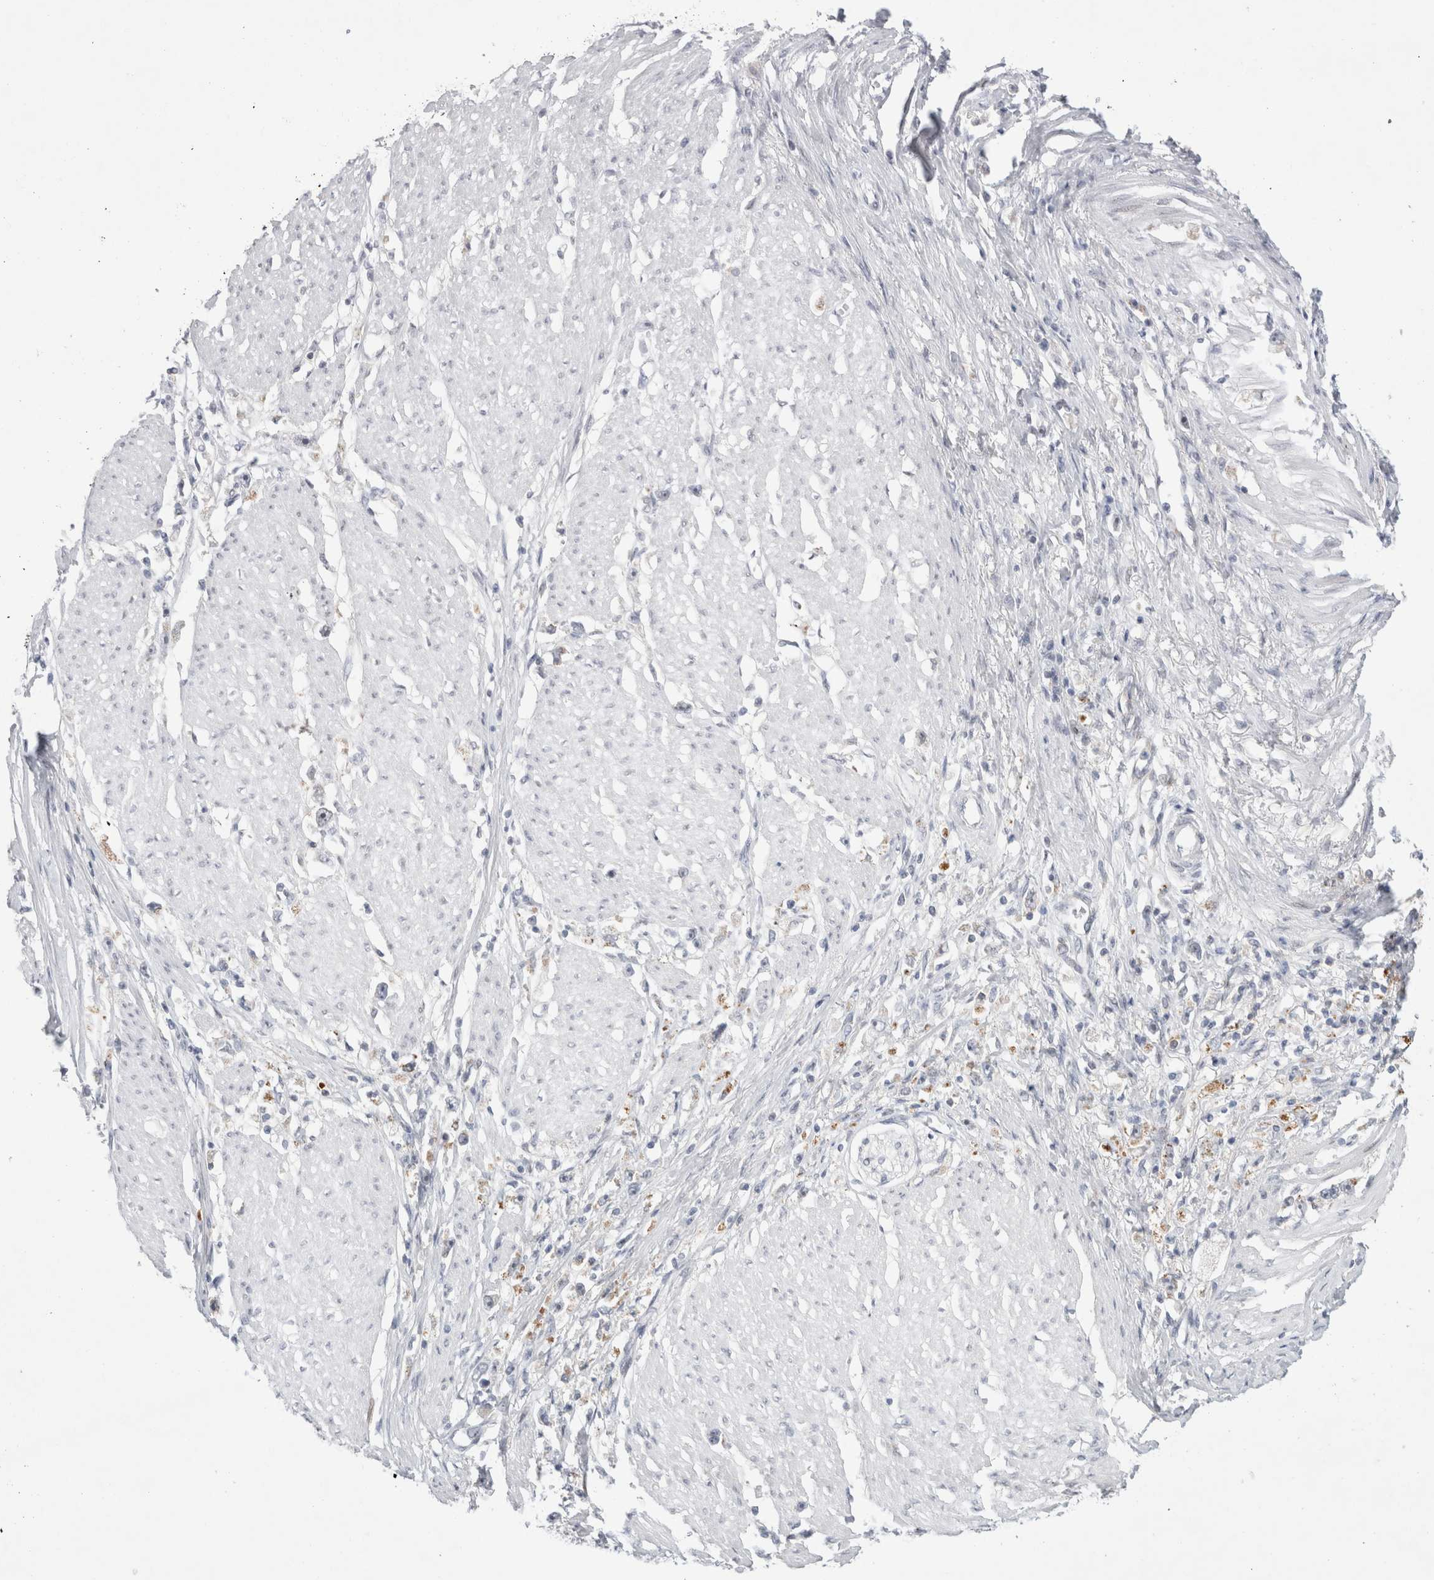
{"staining": {"intensity": "negative", "quantity": "none", "location": "none"}, "tissue": "stomach cancer", "cell_type": "Tumor cells", "image_type": "cancer", "snomed": [{"axis": "morphology", "description": "Adenocarcinoma, NOS"}, {"axis": "topography", "description": "Stomach"}], "caption": "This is an immunohistochemistry photomicrograph of human stomach cancer (adenocarcinoma). There is no expression in tumor cells.", "gene": "CERS5", "patient": {"sex": "female", "age": 59}}